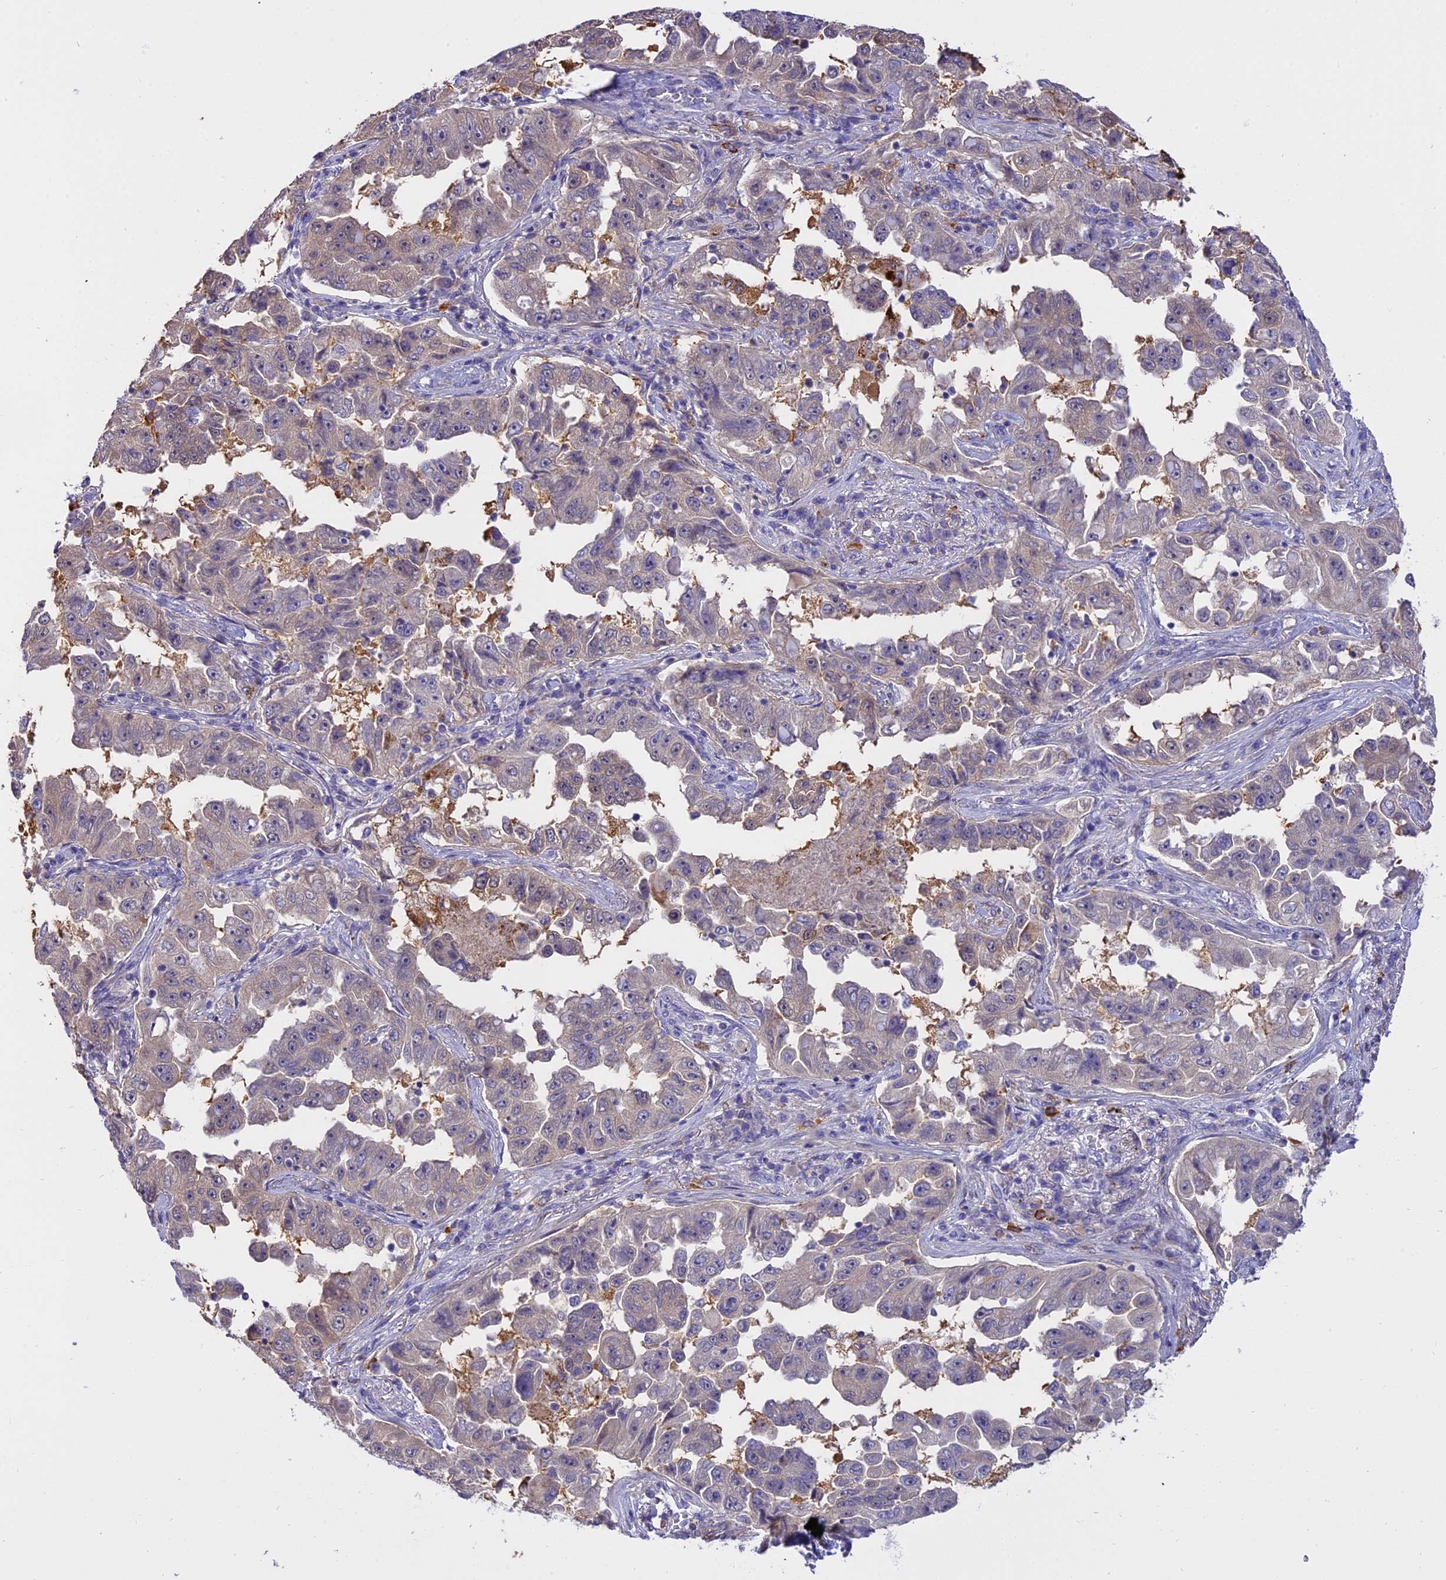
{"staining": {"intensity": "negative", "quantity": "none", "location": "none"}, "tissue": "lung cancer", "cell_type": "Tumor cells", "image_type": "cancer", "snomed": [{"axis": "morphology", "description": "Adenocarcinoma, NOS"}, {"axis": "topography", "description": "Lung"}], "caption": "Tumor cells show no significant protein positivity in adenocarcinoma (lung).", "gene": "LYPD6", "patient": {"sex": "female", "age": 51}}